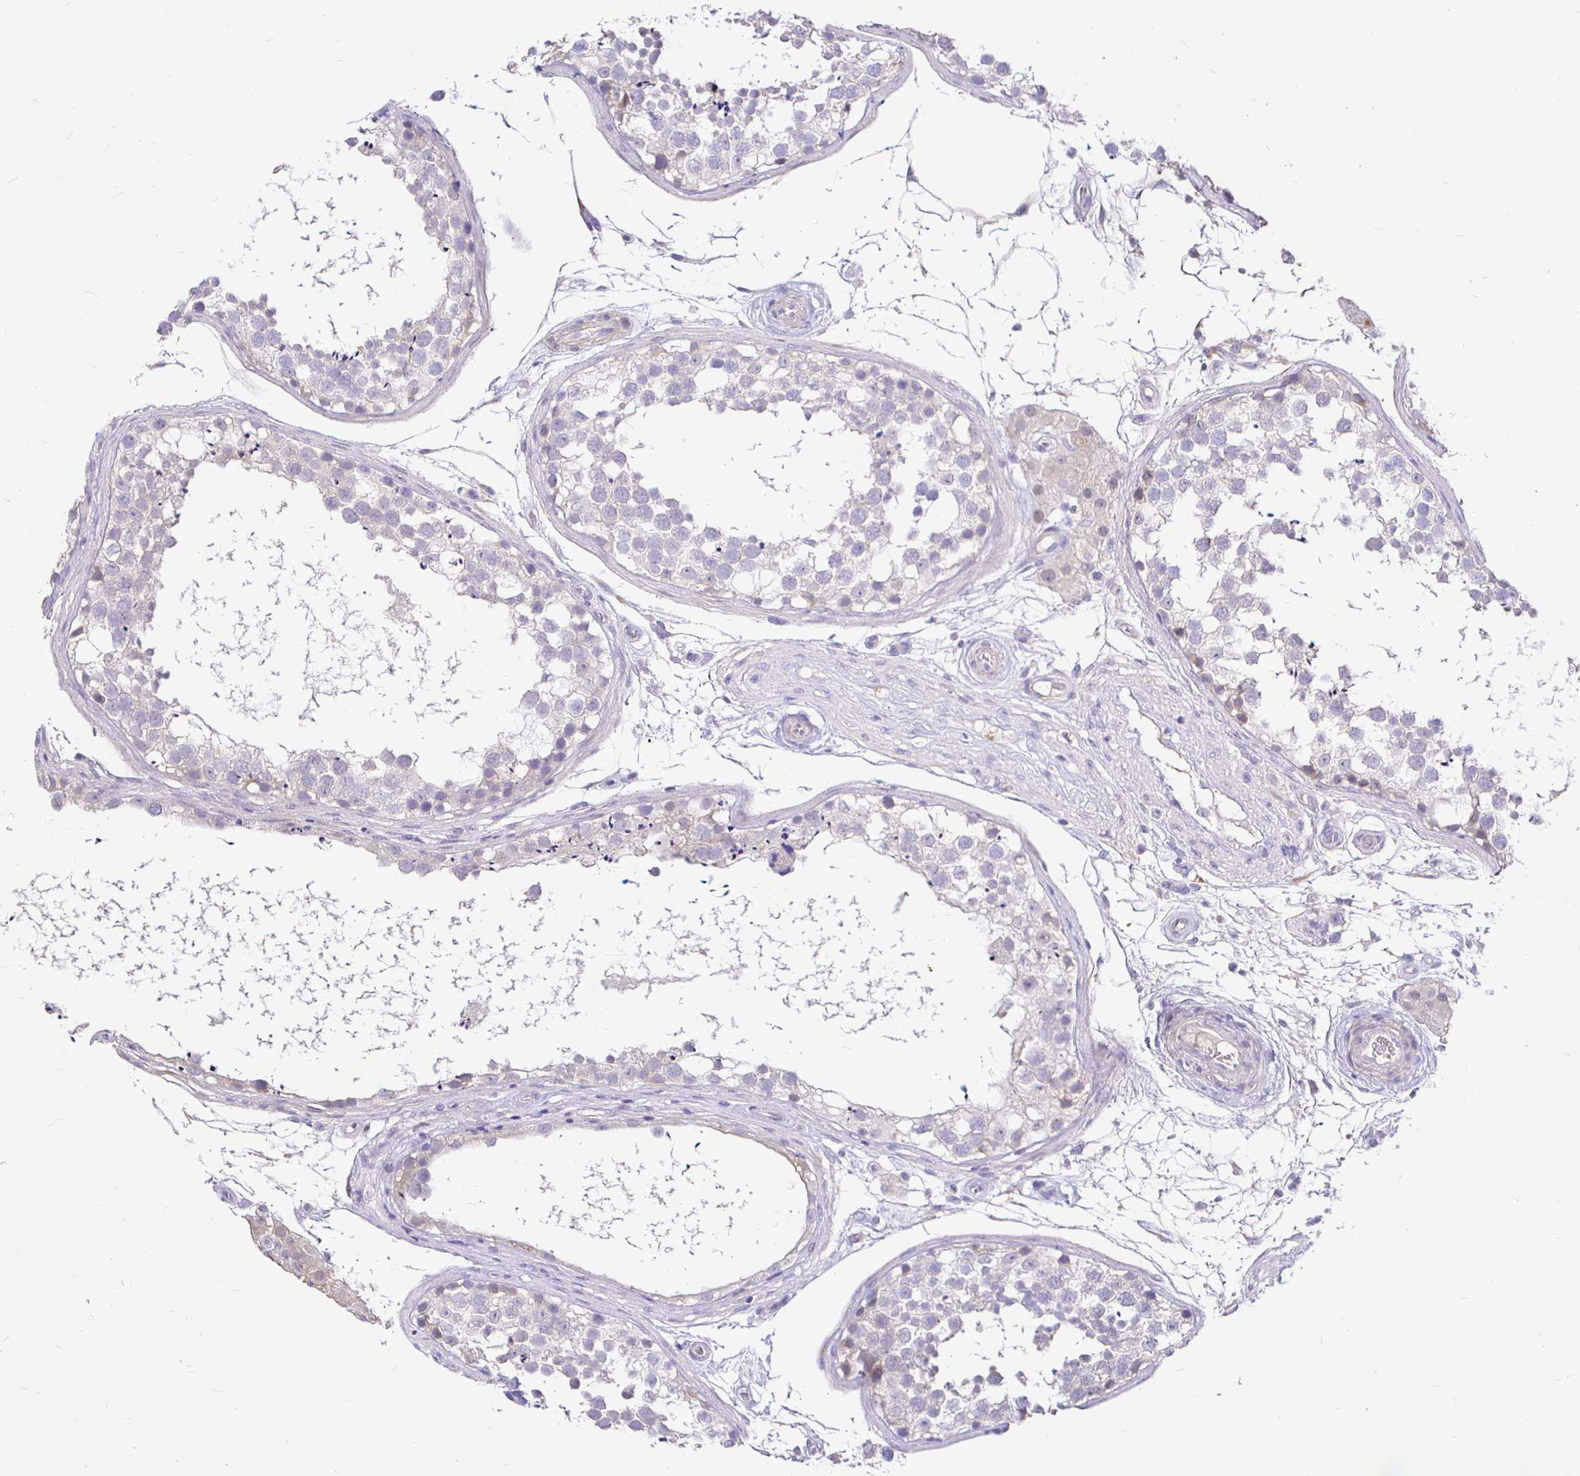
{"staining": {"intensity": "negative", "quantity": "none", "location": "none"}, "tissue": "testis", "cell_type": "Cells in seminiferous ducts", "image_type": "normal", "snomed": [{"axis": "morphology", "description": "Normal tissue, NOS"}, {"axis": "morphology", "description": "Seminoma, NOS"}, {"axis": "topography", "description": "Testis"}], "caption": "Photomicrograph shows no protein positivity in cells in seminiferous ducts of normal testis. Nuclei are stained in blue.", "gene": "NECAB1", "patient": {"sex": "male", "age": 65}}